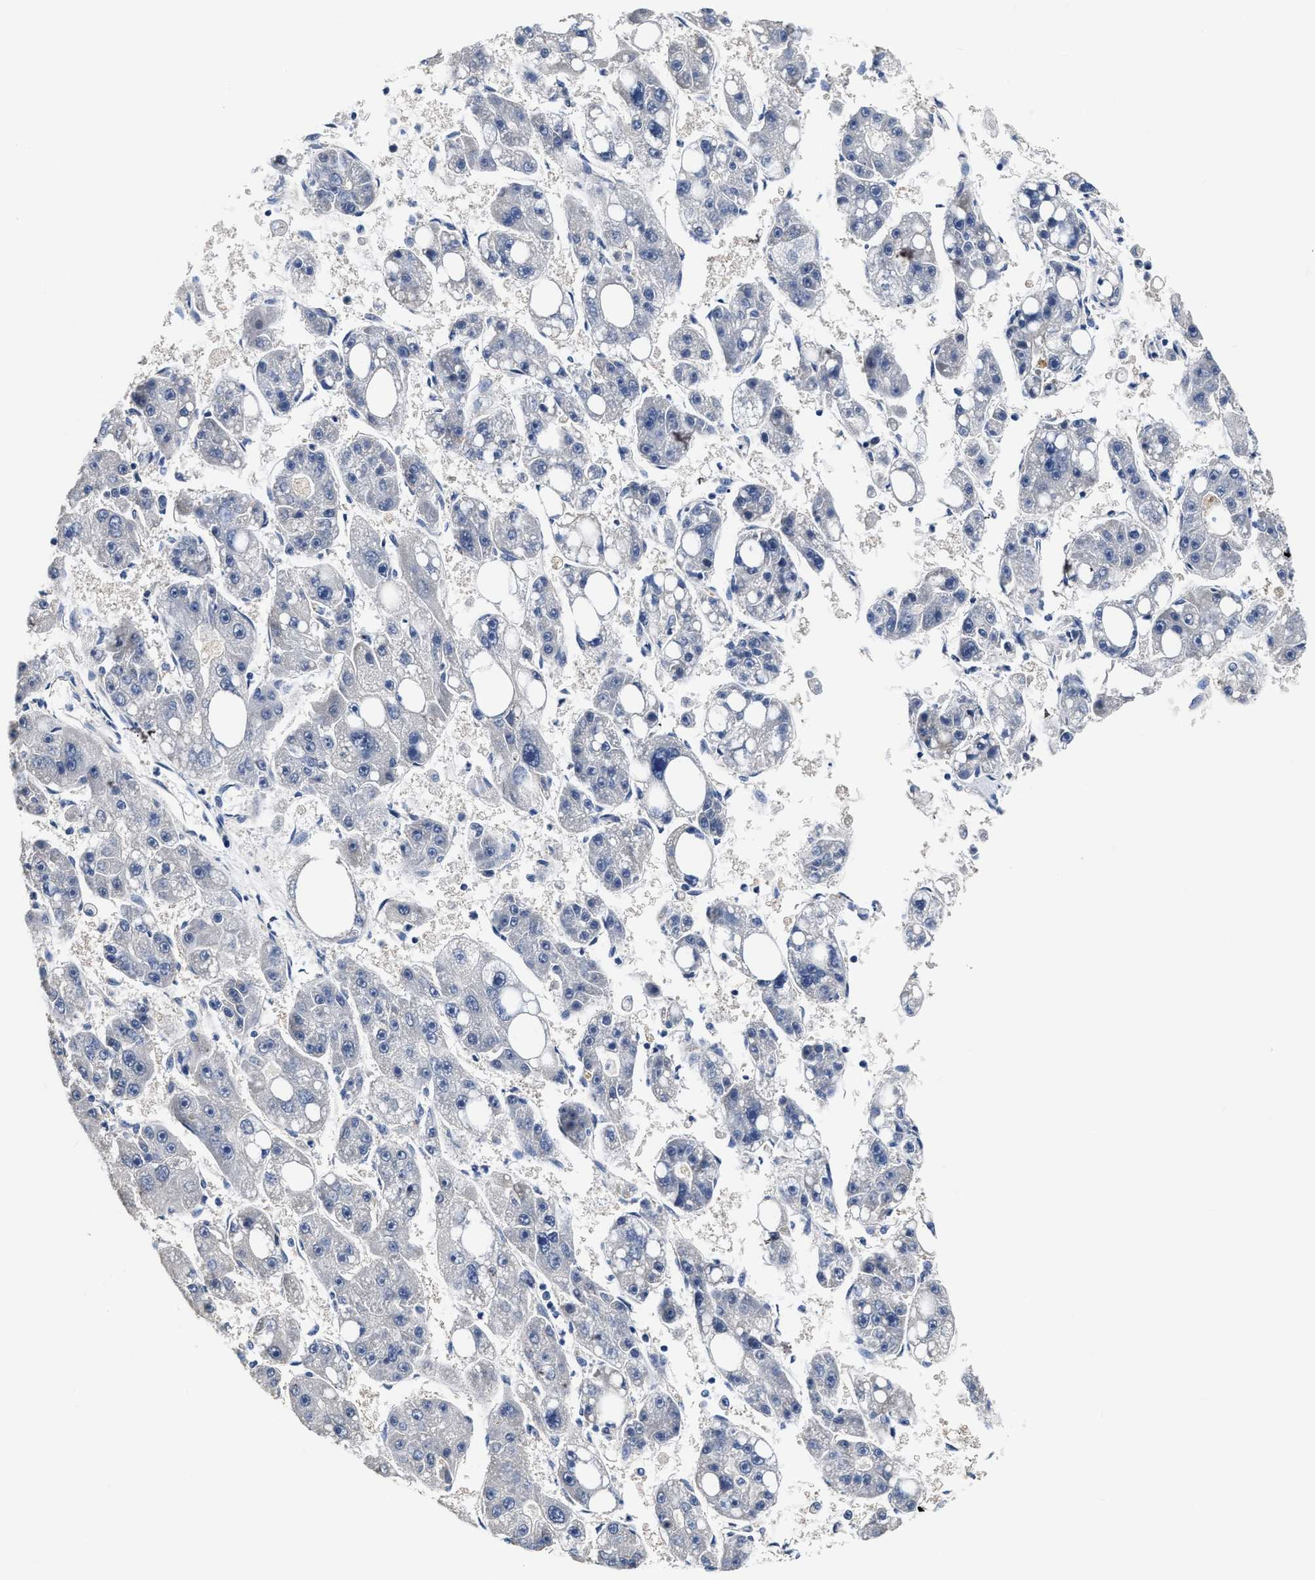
{"staining": {"intensity": "negative", "quantity": "none", "location": "none"}, "tissue": "liver cancer", "cell_type": "Tumor cells", "image_type": "cancer", "snomed": [{"axis": "morphology", "description": "Carcinoma, Hepatocellular, NOS"}, {"axis": "topography", "description": "Liver"}], "caption": "Immunohistochemistry of liver cancer displays no expression in tumor cells.", "gene": "C22orf42", "patient": {"sex": "female", "age": 61}}